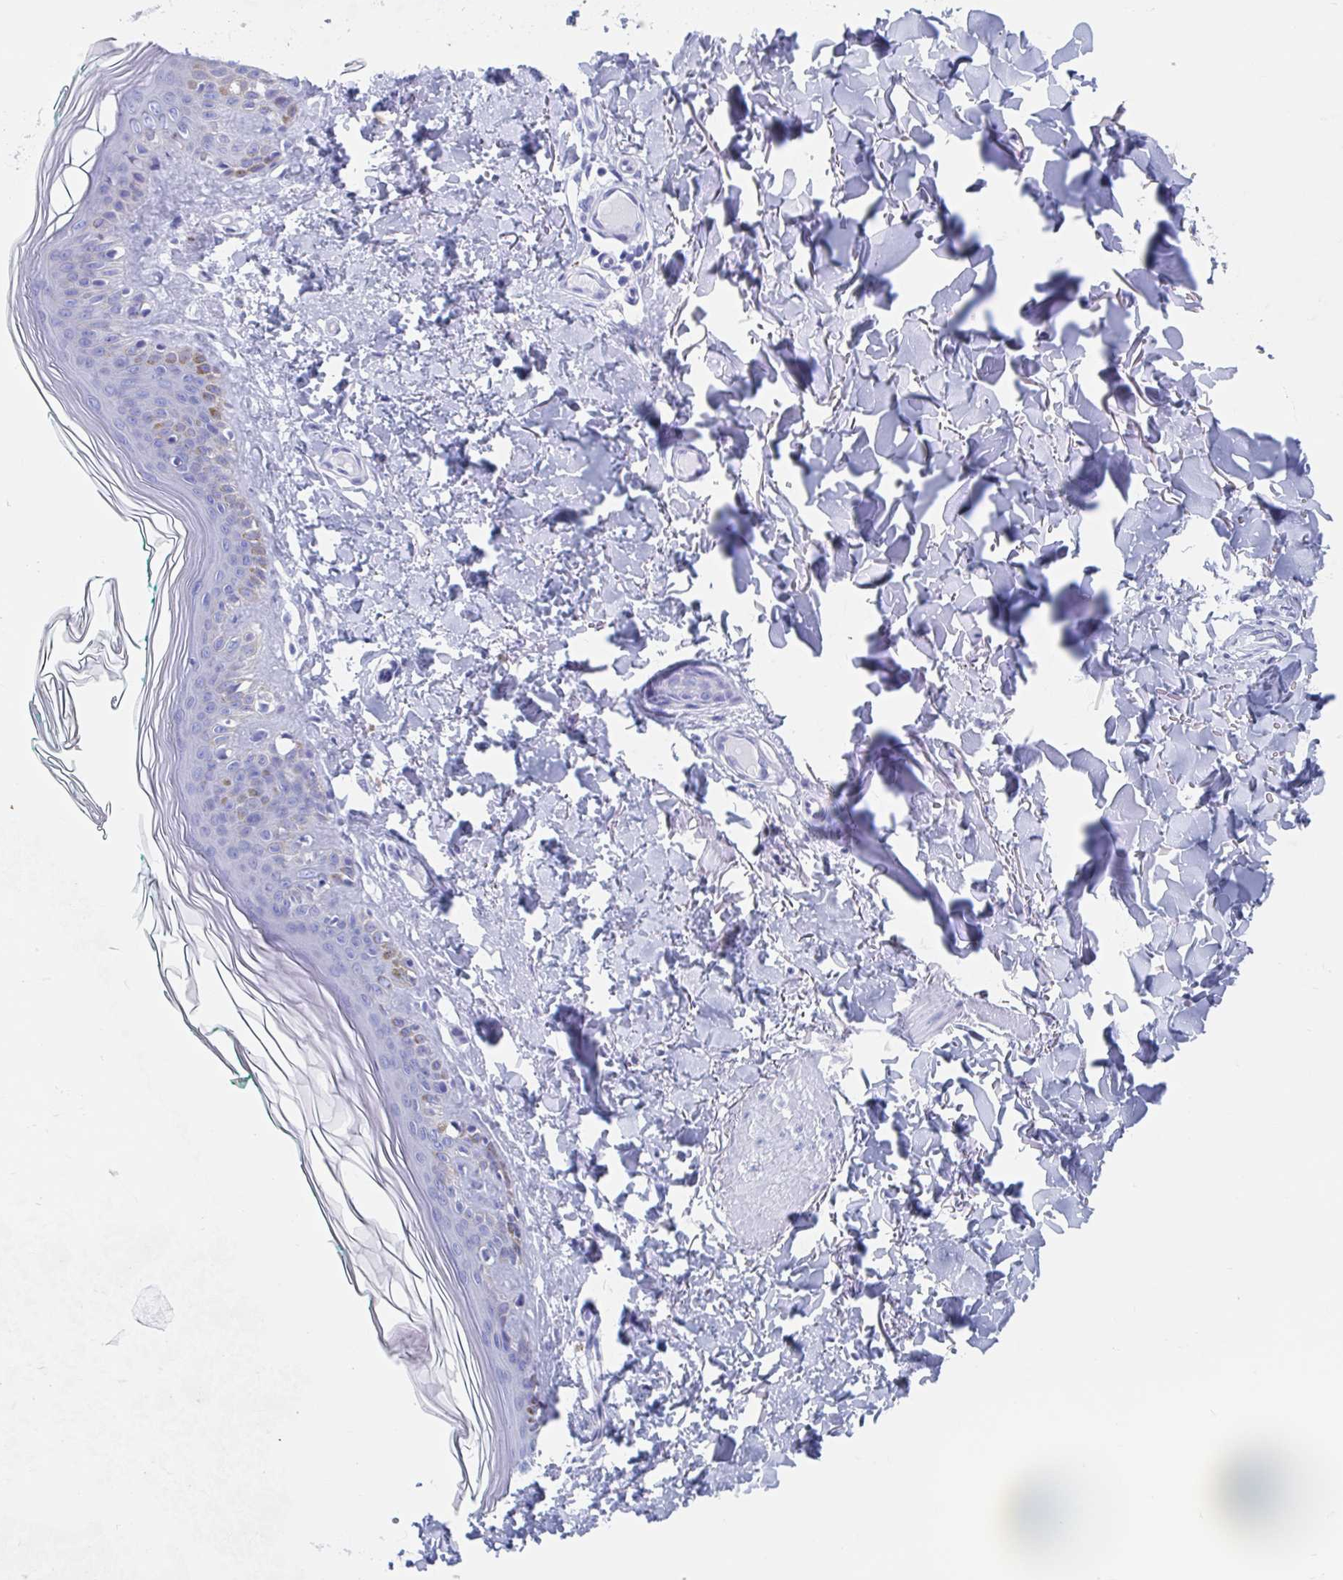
{"staining": {"intensity": "negative", "quantity": "none", "location": "none"}, "tissue": "skin", "cell_type": "Fibroblasts", "image_type": "normal", "snomed": [{"axis": "morphology", "description": "Normal tissue, NOS"}, {"axis": "topography", "description": "Skin"}, {"axis": "topography", "description": "Peripheral nerve tissue"}], "caption": "Protein analysis of benign skin reveals no significant expression in fibroblasts.", "gene": "C10orf53", "patient": {"sex": "female", "age": 45}}